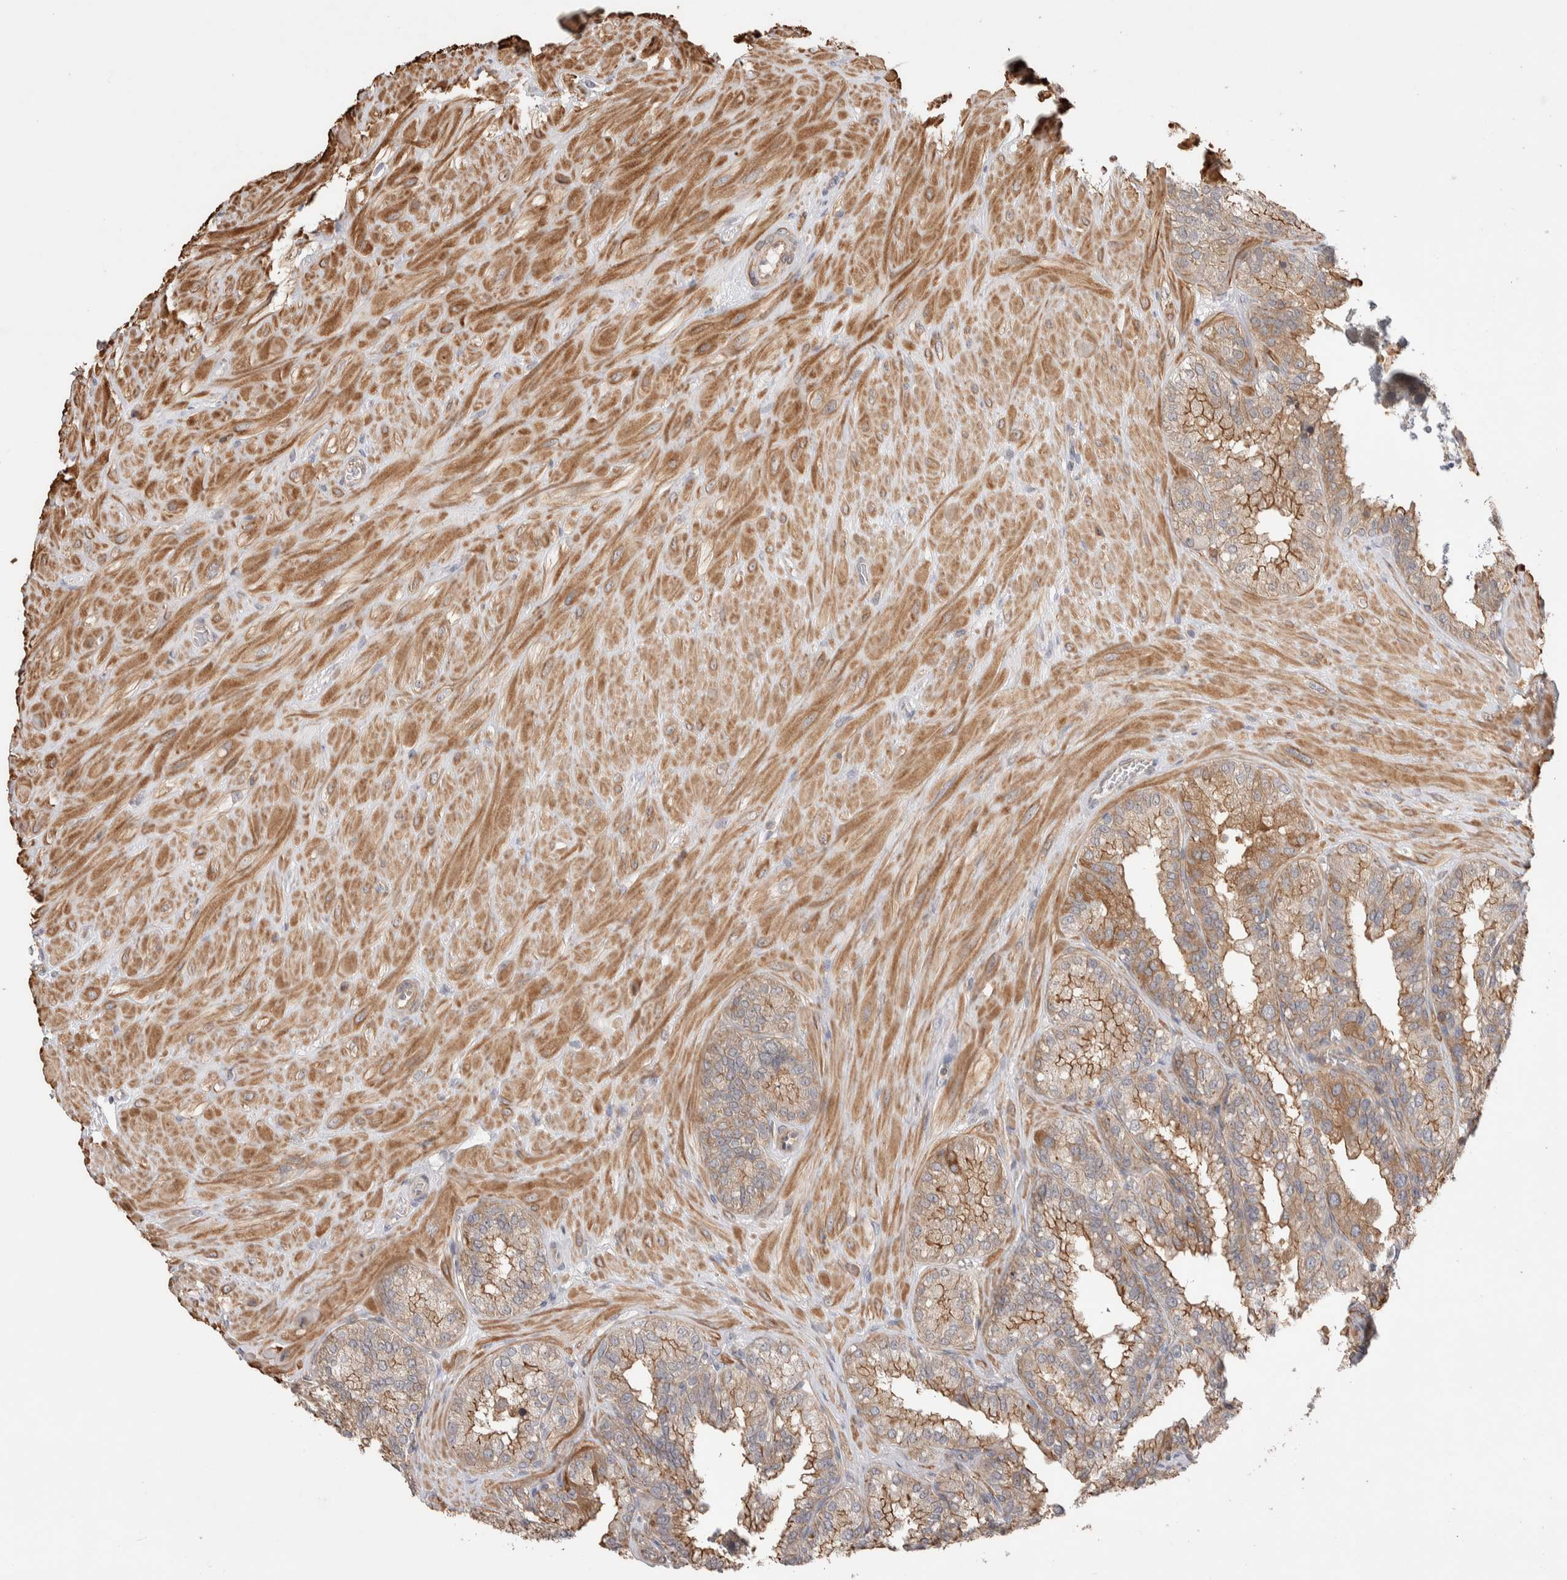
{"staining": {"intensity": "moderate", "quantity": "25%-75%", "location": "cytoplasmic/membranous"}, "tissue": "seminal vesicle", "cell_type": "Glandular cells", "image_type": "normal", "snomed": [{"axis": "morphology", "description": "Normal tissue, NOS"}, {"axis": "topography", "description": "Prostate"}, {"axis": "topography", "description": "Seminal veicle"}], "caption": "Benign seminal vesicle shows moderate cytoplasmic/membranous expression in approximately 25%-75% of glandular cells, visualized by immunohistochemistry. The staining was performed using DAB, with brown indicating positive protein expression. Nuclei are stained blue with hematoxylin.", "gene": "ZNF704", "patient": {"sex": "male", "age": 51}}